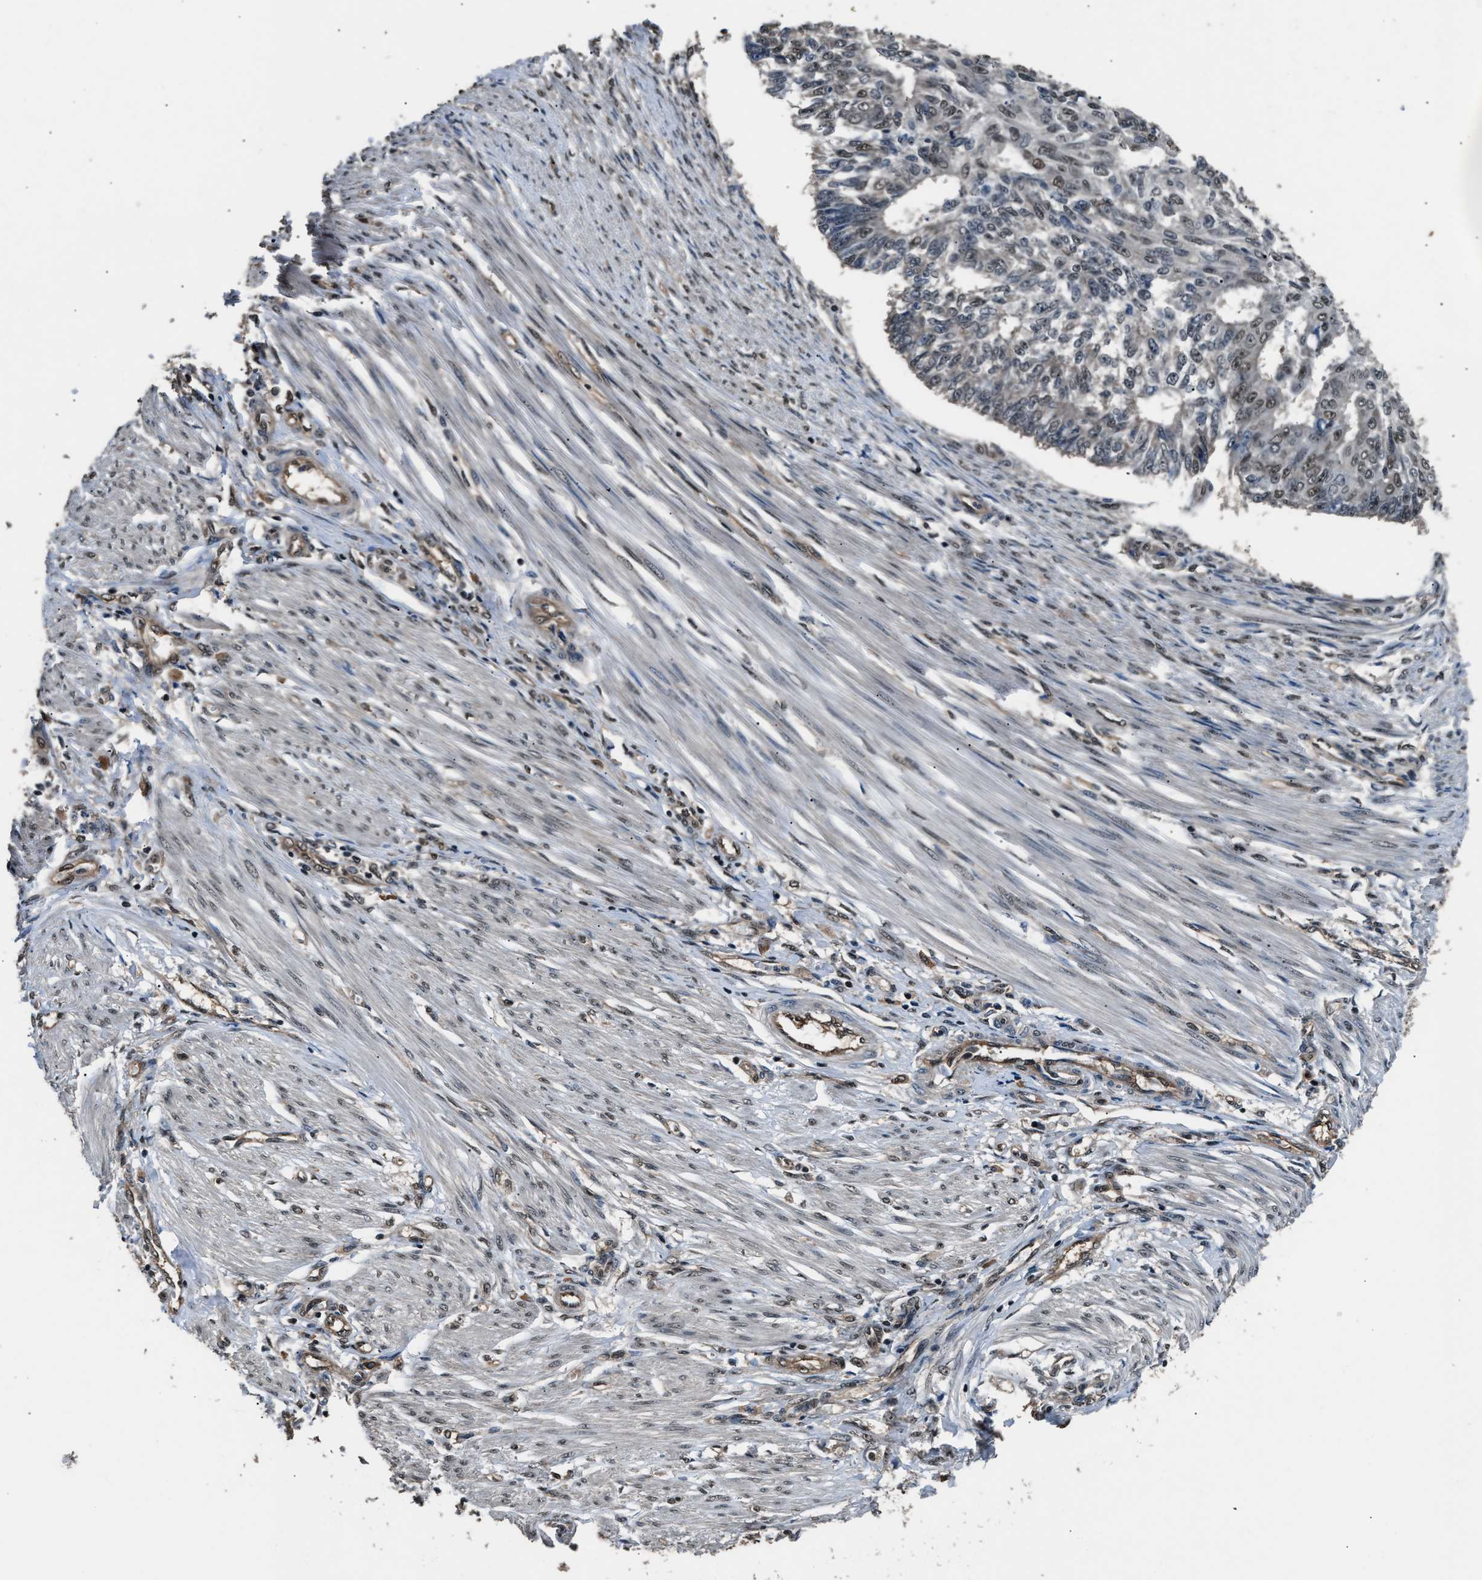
{"staining": {"intensity": "weak", "quantity": "<25%", "location": "nuclear"}, "tissue": "endometrial cancer", "cell_type": "Tumor cells", "image_type": "cancer", "snomed": [{"axis": "morphology", "description": "Adenocarcinoma, NOS"}, {"axis": "topography", "description": "Endometrium"}], "caption": "This is a image of immunohistochemistry staining of adenocarcinoma (endometrial), which shows no staining in tumor cells.", "gene": "DFFA", "patient": {"sex": "female", "age": 32}}